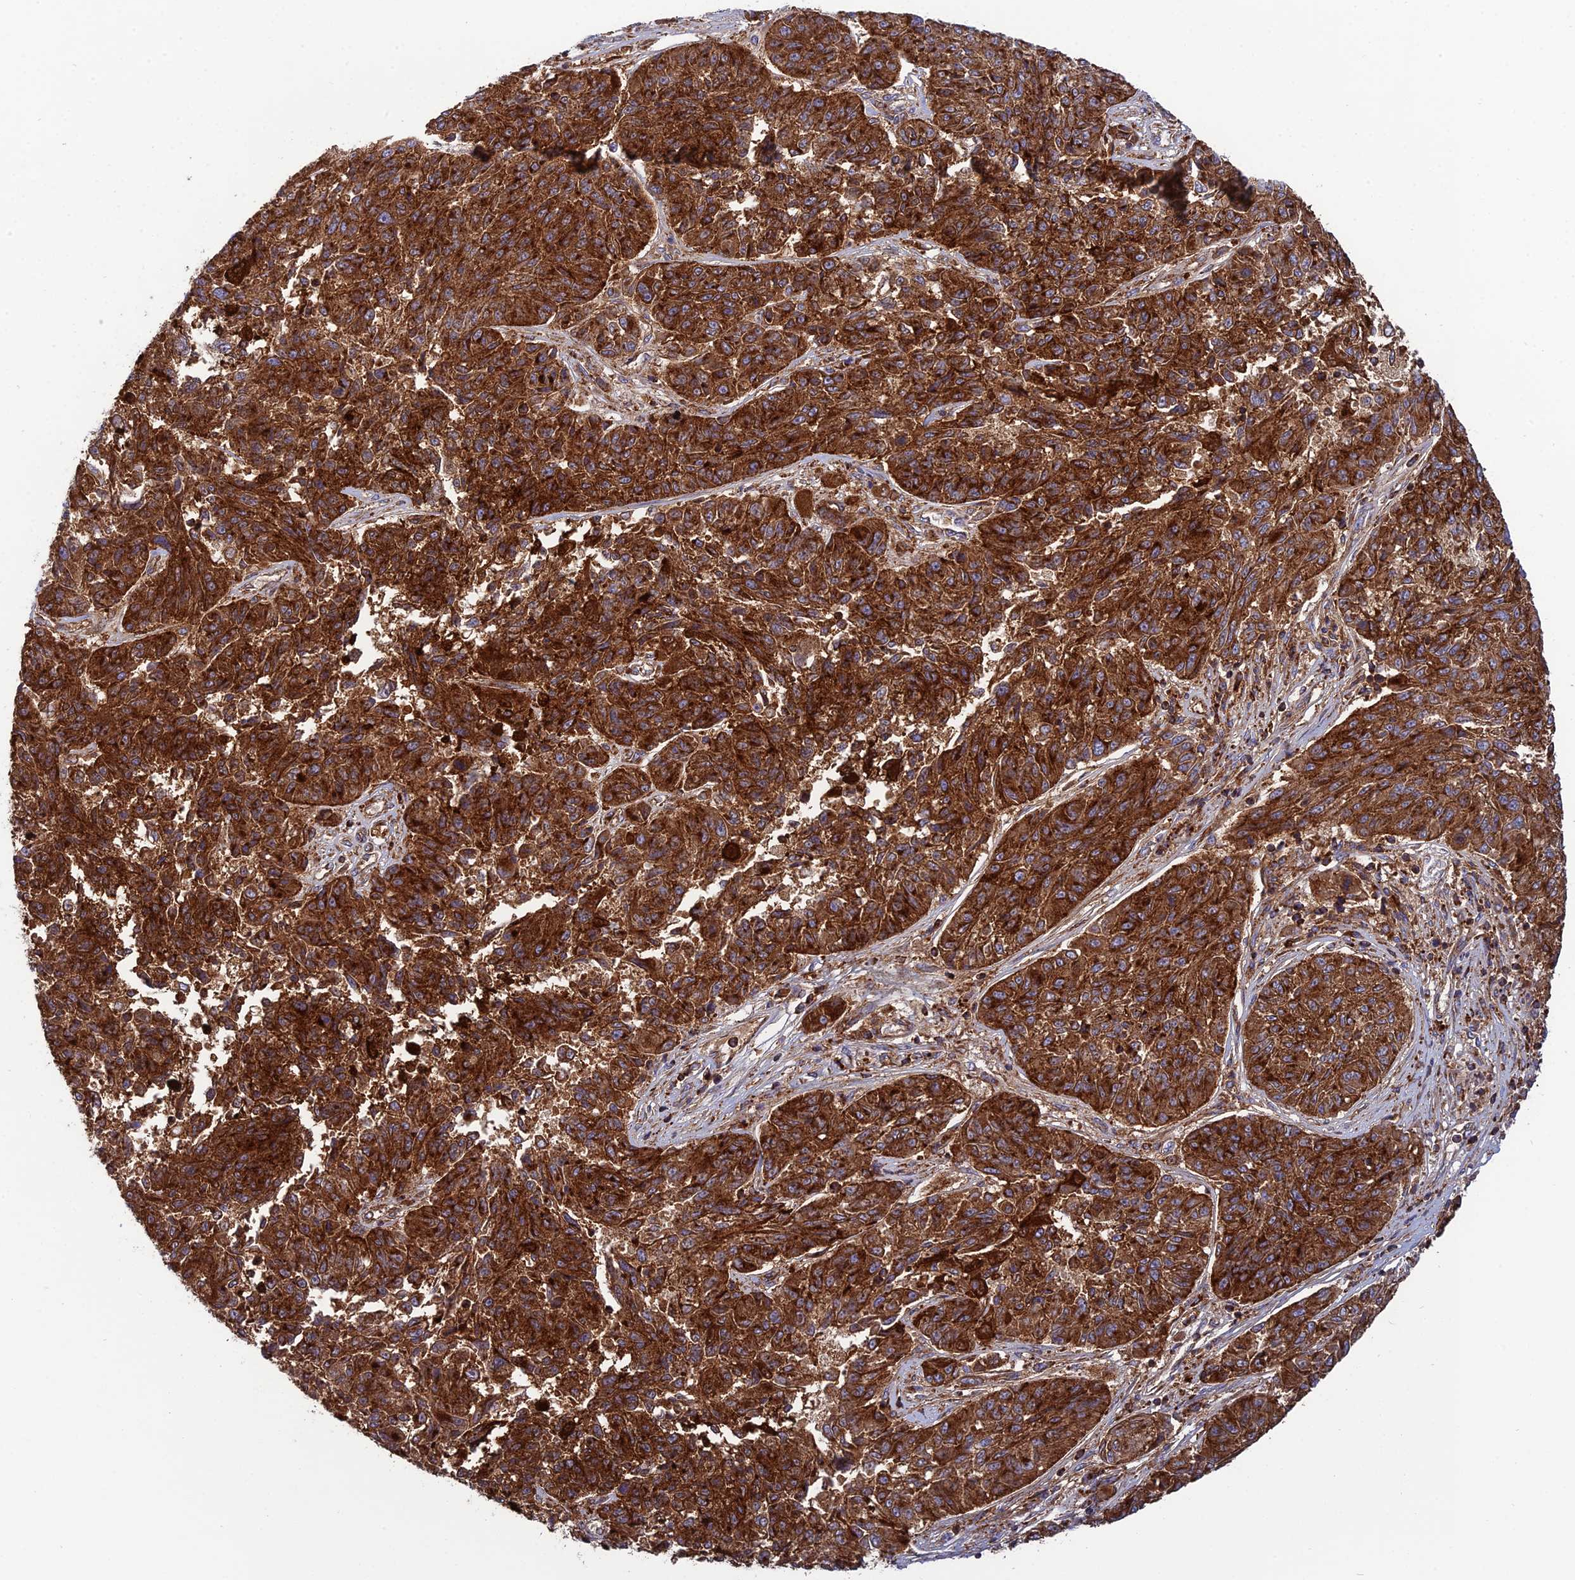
{"staining": {"intensity": "strong", "quantity": ">75%", "location": "cytoplasmic/membranous"}, "tissue": "melanoma", "cell_type": "Tumor cells", "image_type": "cancer", "snomed": [{"axis": "morphology", "description": "Malignant melanoma, NOS"}, {"axis": "topography", "description": "Skin"}], "caption": "Tumor cells demonstrate high levels of strong cytoplasmic/membranous staining in approximately >75% of cells in human melanoma.", "gene": "LNPEP", "patient": {"sex": "male", "age": 53}}